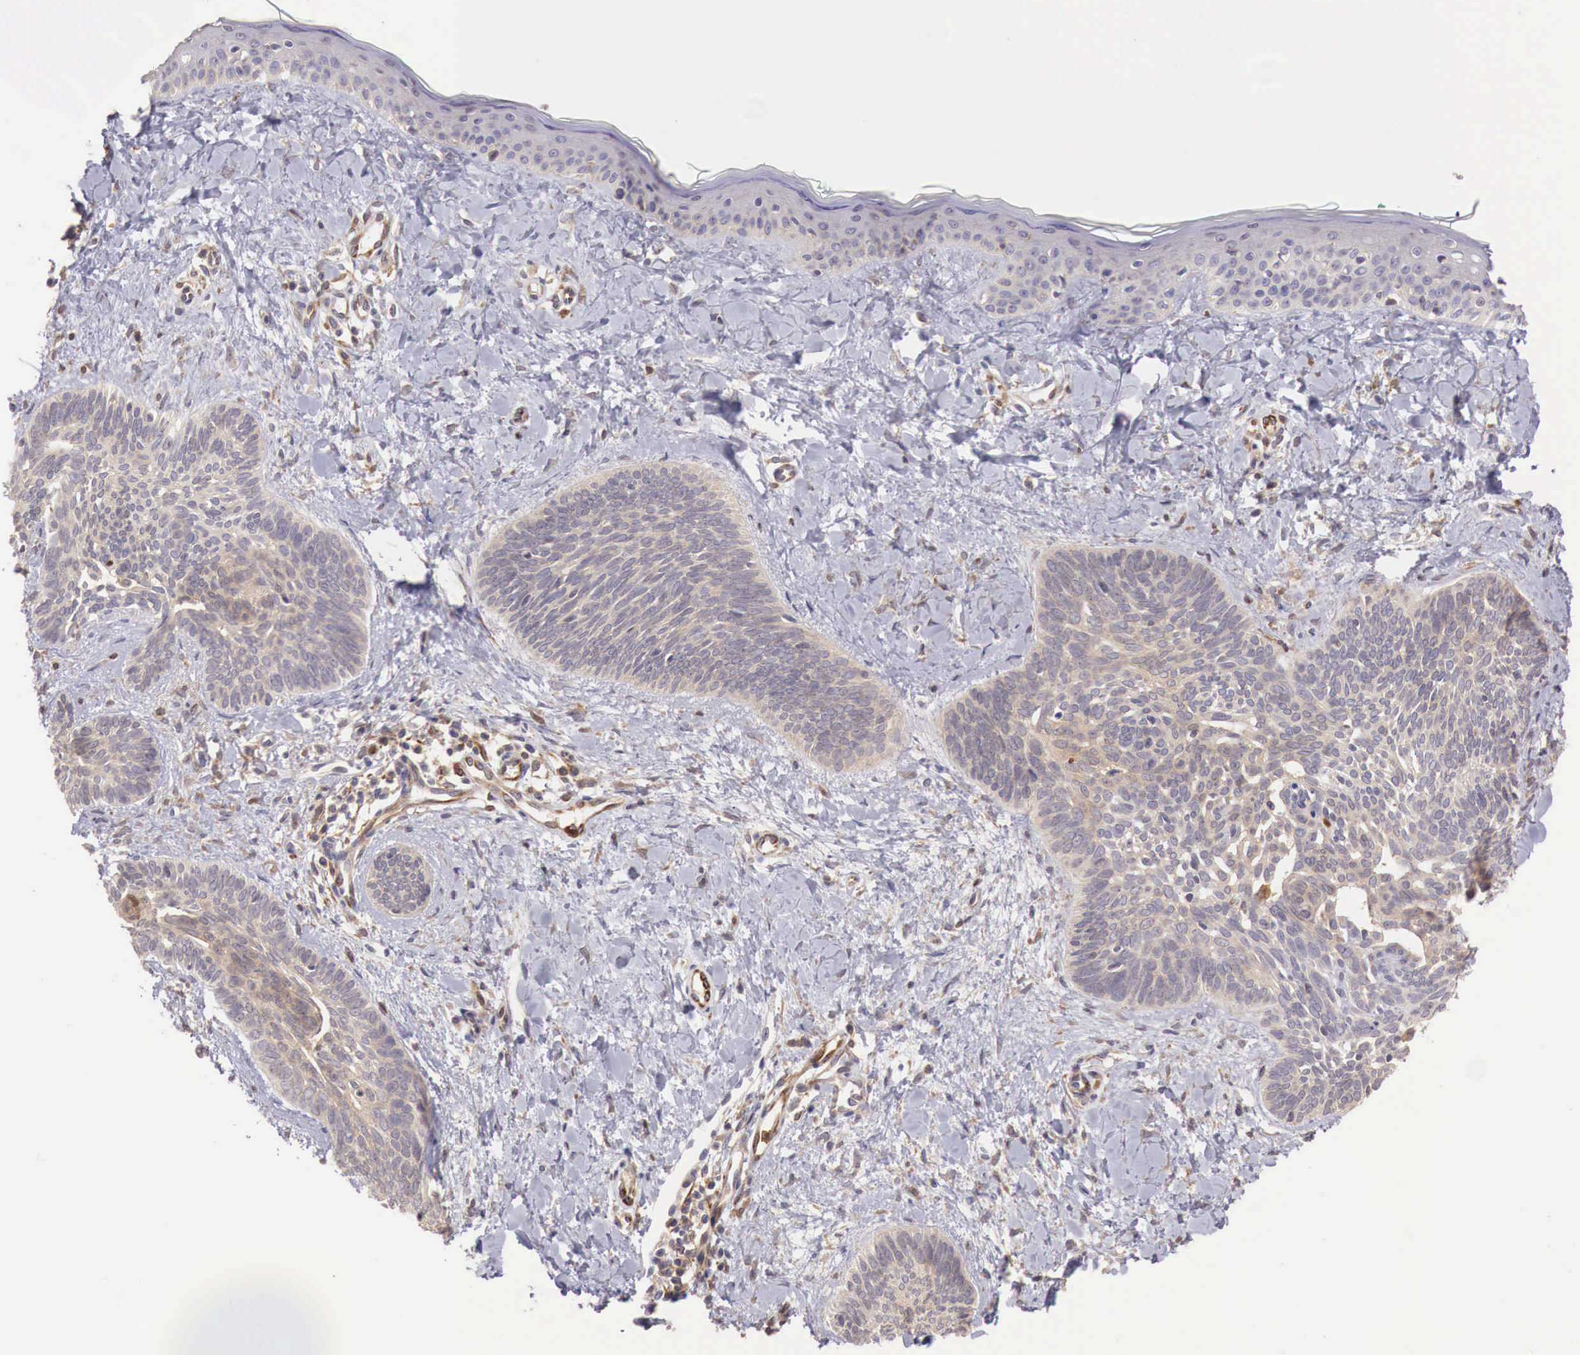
{"staining": {"intensity": "weak", "quantity": ">75%", "location": "cytoplasmic/membranous"}, "tissue": "skin cancer", "cell_type": "Tumor cells", "image_type": "cancer", "snomed": [{"axis": "morphology", "description": "Basal cell carcinoma"}, {"axis": "topography", "description": "Skin"}], "caption": "This micrograph demonstrates IHC staining of skin cancer (basal cell carcinoma), with low weak cytoplasmic/membranous positivity in about >75% of tumor cells.", "gene": "GAB2", "patient": {"sex": "female", "age": 81}}